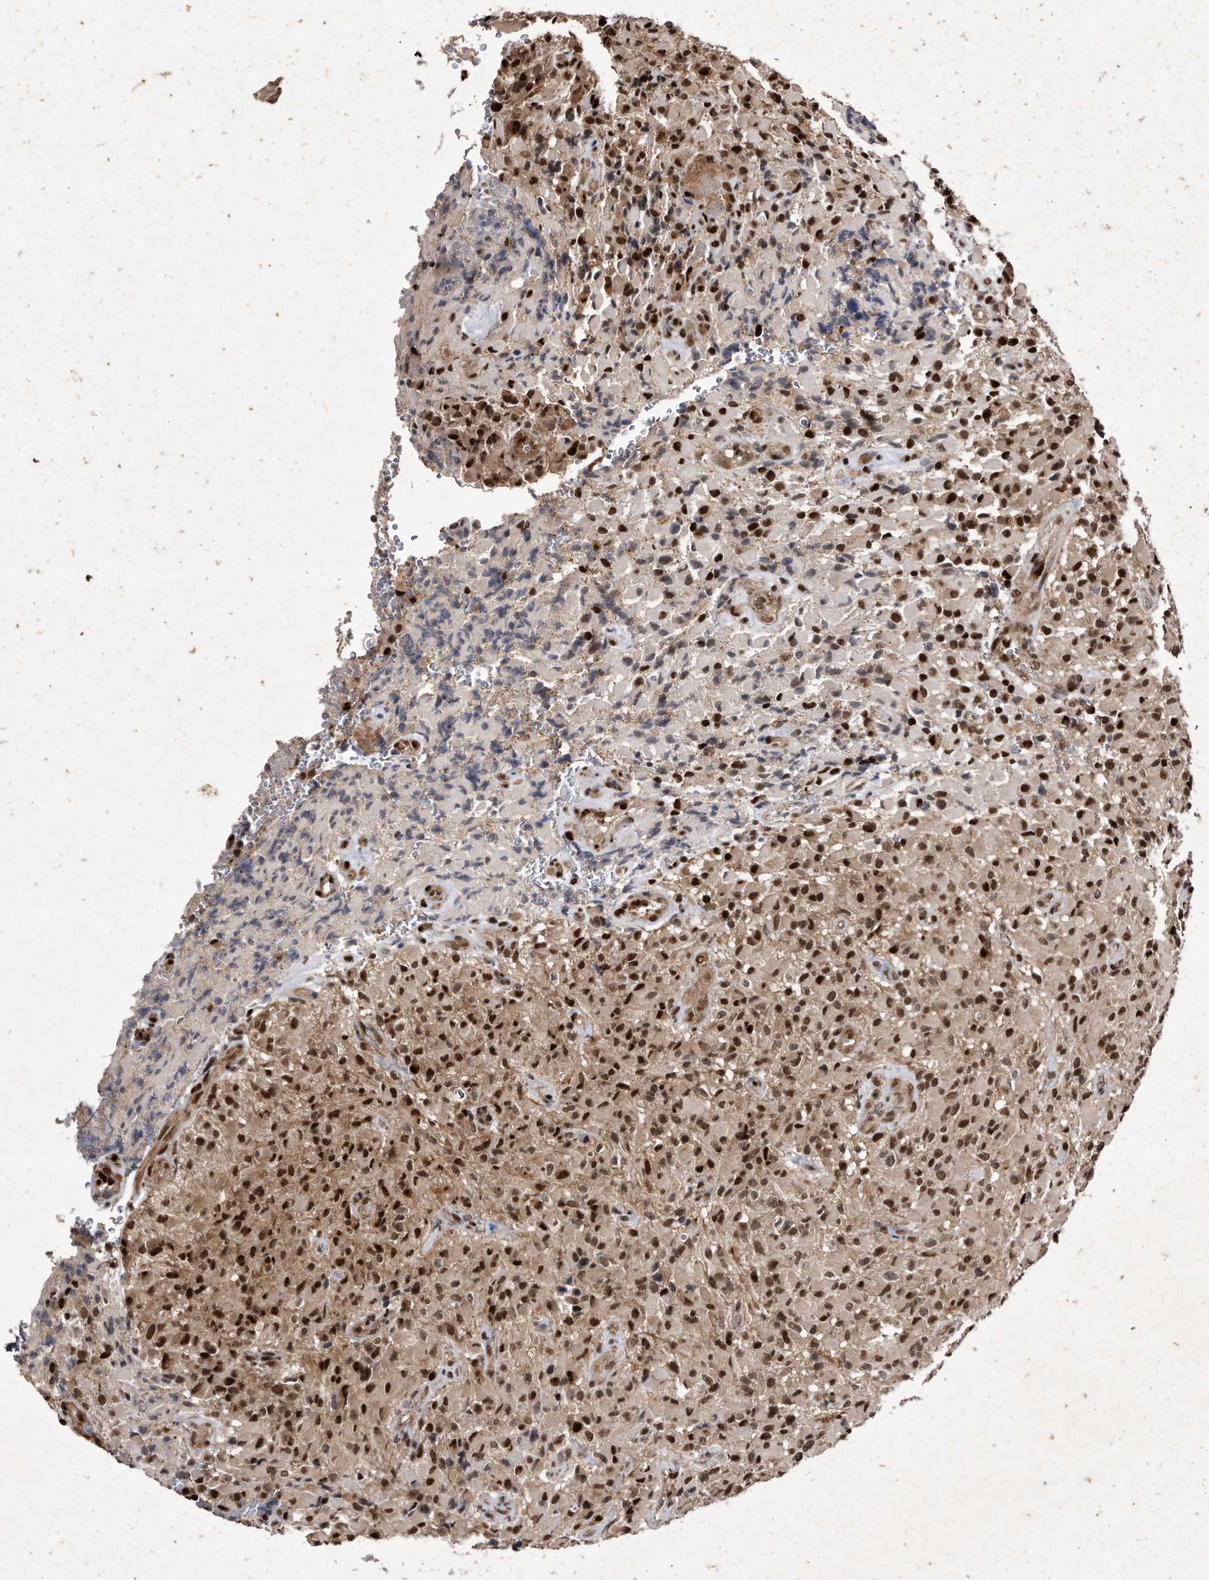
{"staining": {"intensity": "moderate", "quantity": ">75%", "location": "nuclear"}, "tissue": "glioma", "cell_type": "Tumor cells", "image_type": "cancer", "snomed": [{"axis": "morphology", "description": "Glioma, malignant, High grade"}, {"axis": "topography", "description": "Brain"}], "caption": "Malignant glioma (high-grade) tissue reveals moderate nuclear expression in approximately >75% of tumor cells", "gene": "RAD23B", "patient": {"sex": "male", "age": 71}}